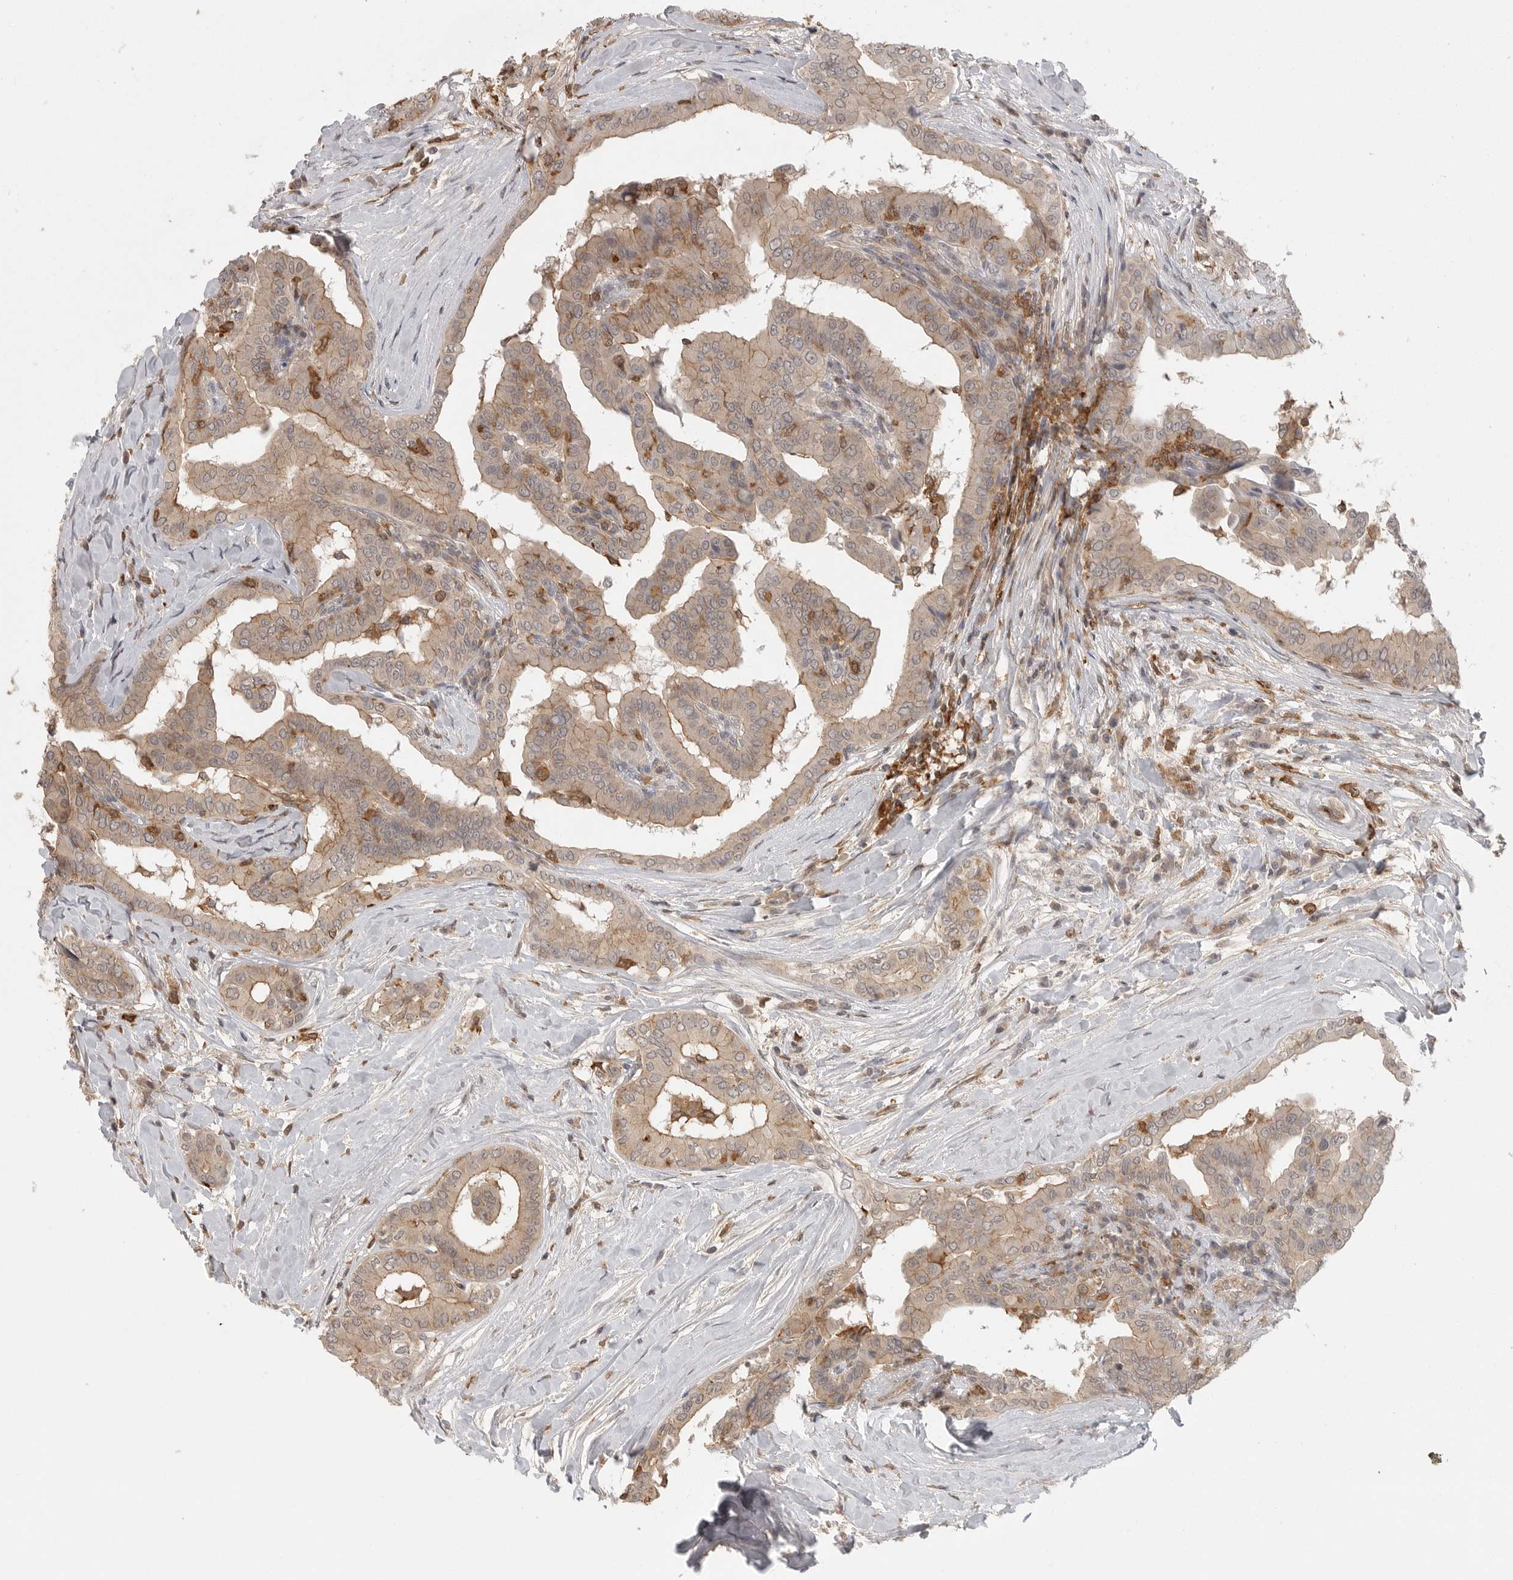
{"staining": {"intensity": "weak", "quantity": ">75%", "location": "cytoplasmic/membranous"}, "tissue": "thyroid cancer", "cell_type": "Tumor cells", "image_type": "cancer", "snomed": [{"axis": "morphology", "description": "Papillary adenocarcinoma, NOS"}, {"axis": "topography", "description": "Thyroid gland"}], "caption": "Protein expression analysis of thyroid papillary adenocarcinoma exhibits weak cytoplasmic/membranous staining in about >75% of tumor cells.", "gene": "DBNL", "patient": {"sex": "male", "age": 33}}